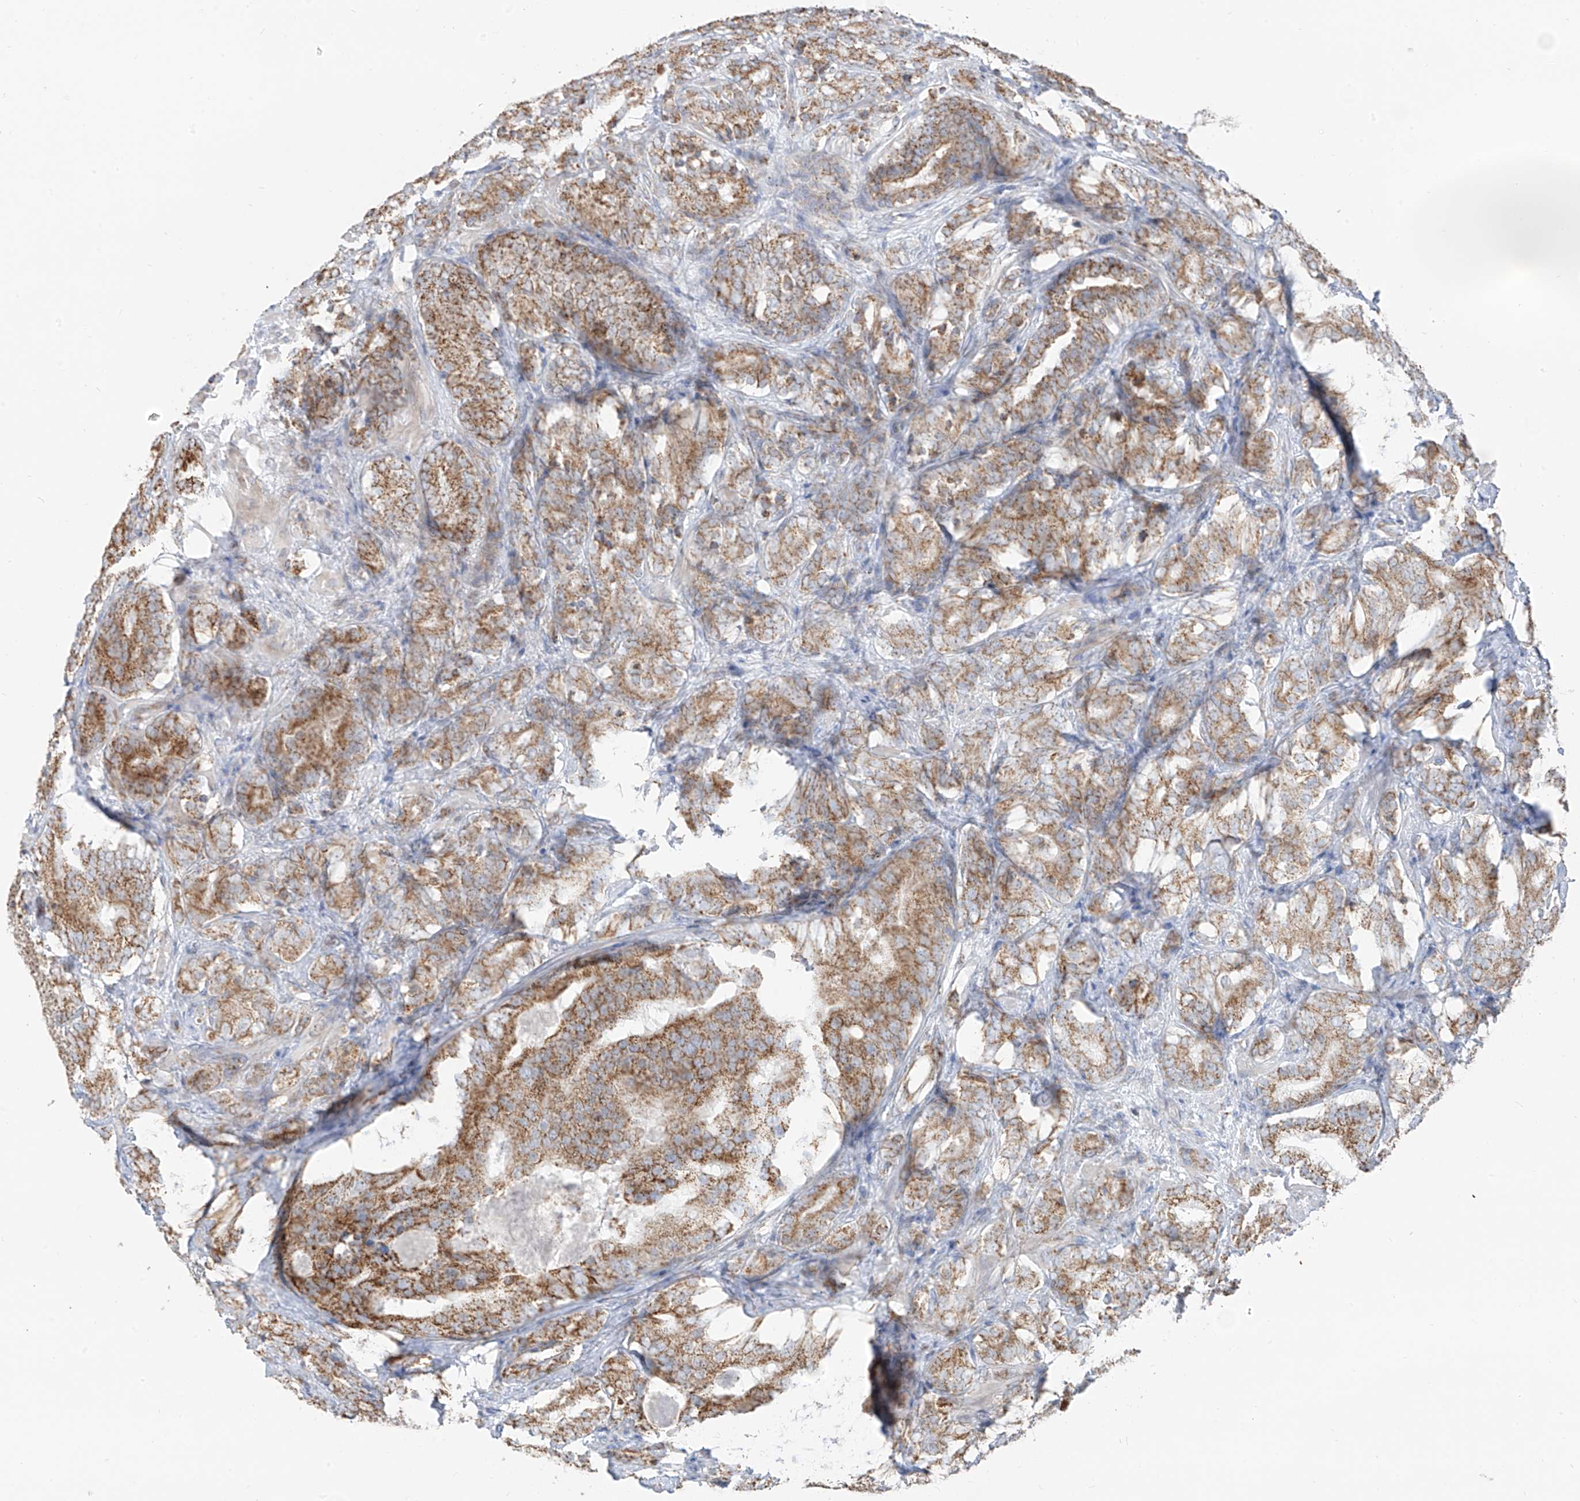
{"staining": {"intensity": "moderate", "quantity": ">75%", "location": "cytoplasmic/membranous"}, "tissue": "prostate cancer", "cell_type": "Tumor cells", "image_type": "cancer", "snomed": [{"axis": "morphology", "description": "Adenocarcinoma, High grade"}, {"axis": "topography", "description": "Prostate"}], "caption": "A brown stain labels moderate cytoplasmic/membranous staining of a protein in prostate cancer (adenocarcinoma (high-grade)) tumor cells.", "gene": "ETHE1", "patient": {"sex": "male", "age": 66}}